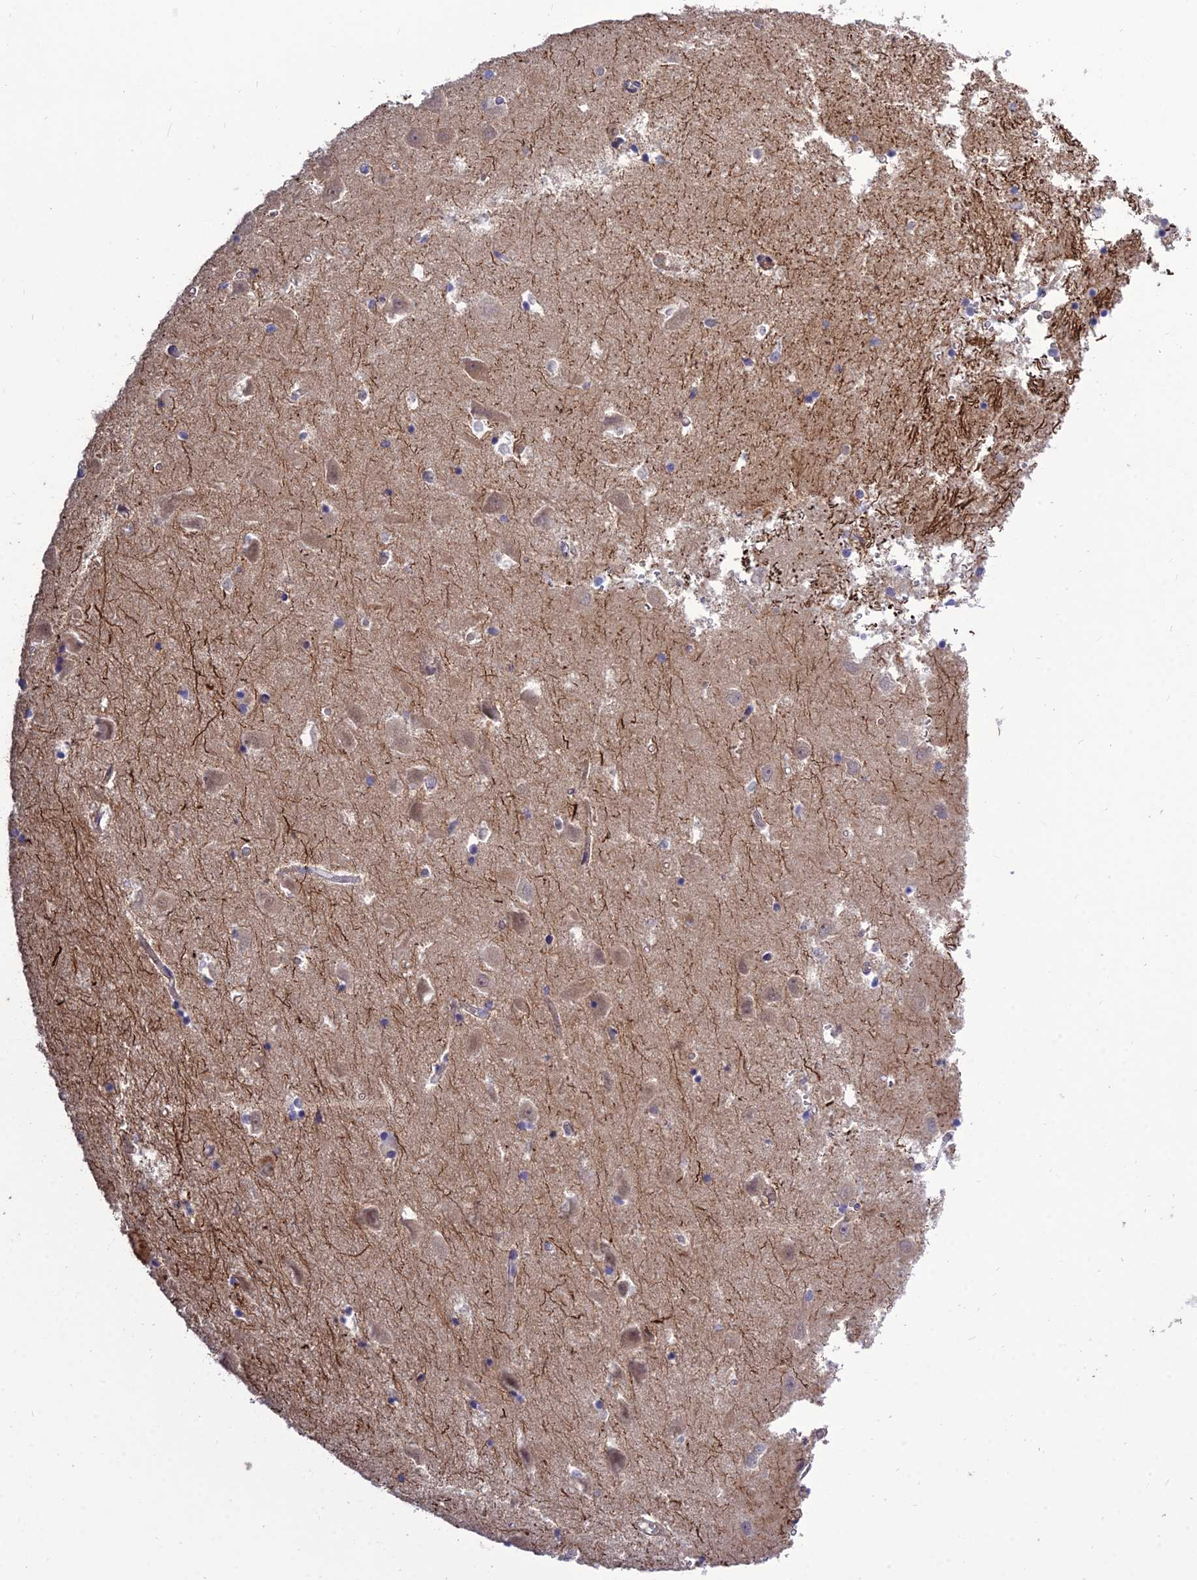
{"staining": {"intensity": "negative", "quantity": "none", "location": "none"}, "tissue": "hippocampus", "cell_type": "Glial cells", "image_type": "normal", "snomed": [{"axis": "morphology", "description": "Normal tissue, NOS"}, {"axis": "topography", "description": "Hippocampus"}], "caption": "IHC micrograph of benign hippocampus stained for a protein (brown), which displays no staining in glial cells.", "gene": "CRTAP", "patient": {"sex": "male", "age": 70}}